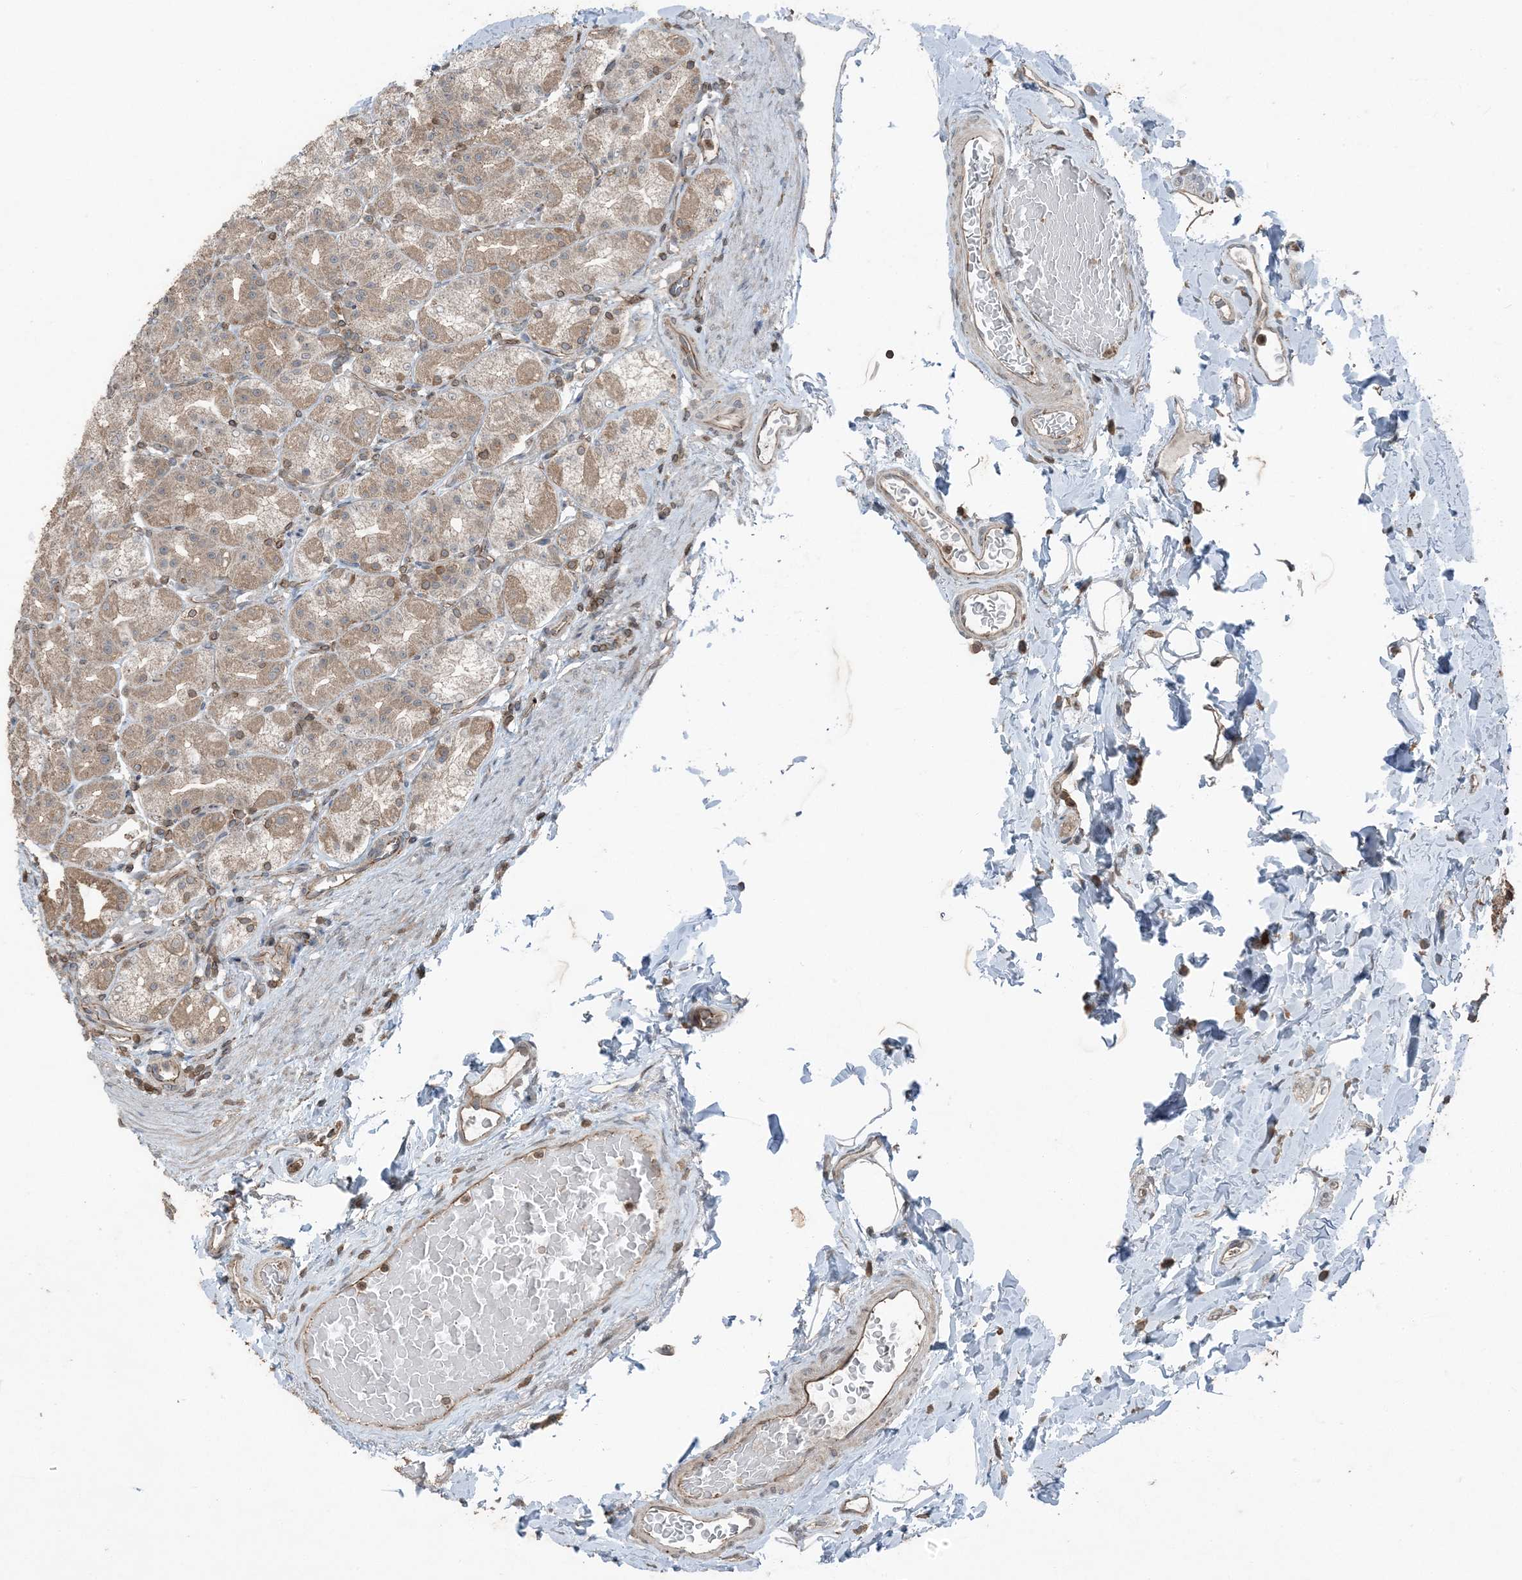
{"staining": {"intensity": "strong", "quantity": "25%-75%", "location": "cytoplasmic/membranous,nuclear"}, "tissue": "stomach", "cell_type": "Glandular cells", "image_type": "normal", "snomed": [{"axis": "morphology", "description": "Normal tissue, NOS"}, {"axis": "topography", "description": "Stomach, upper"}], "caption": "Protein staining demonstrates strong cytoplasmic/membranous,nuclear positivity in approximately 25%-75% of glandular cells in normal stomach.", "gene": "ZFAND2B", "patient": {"sex": "male", "age": 68}}